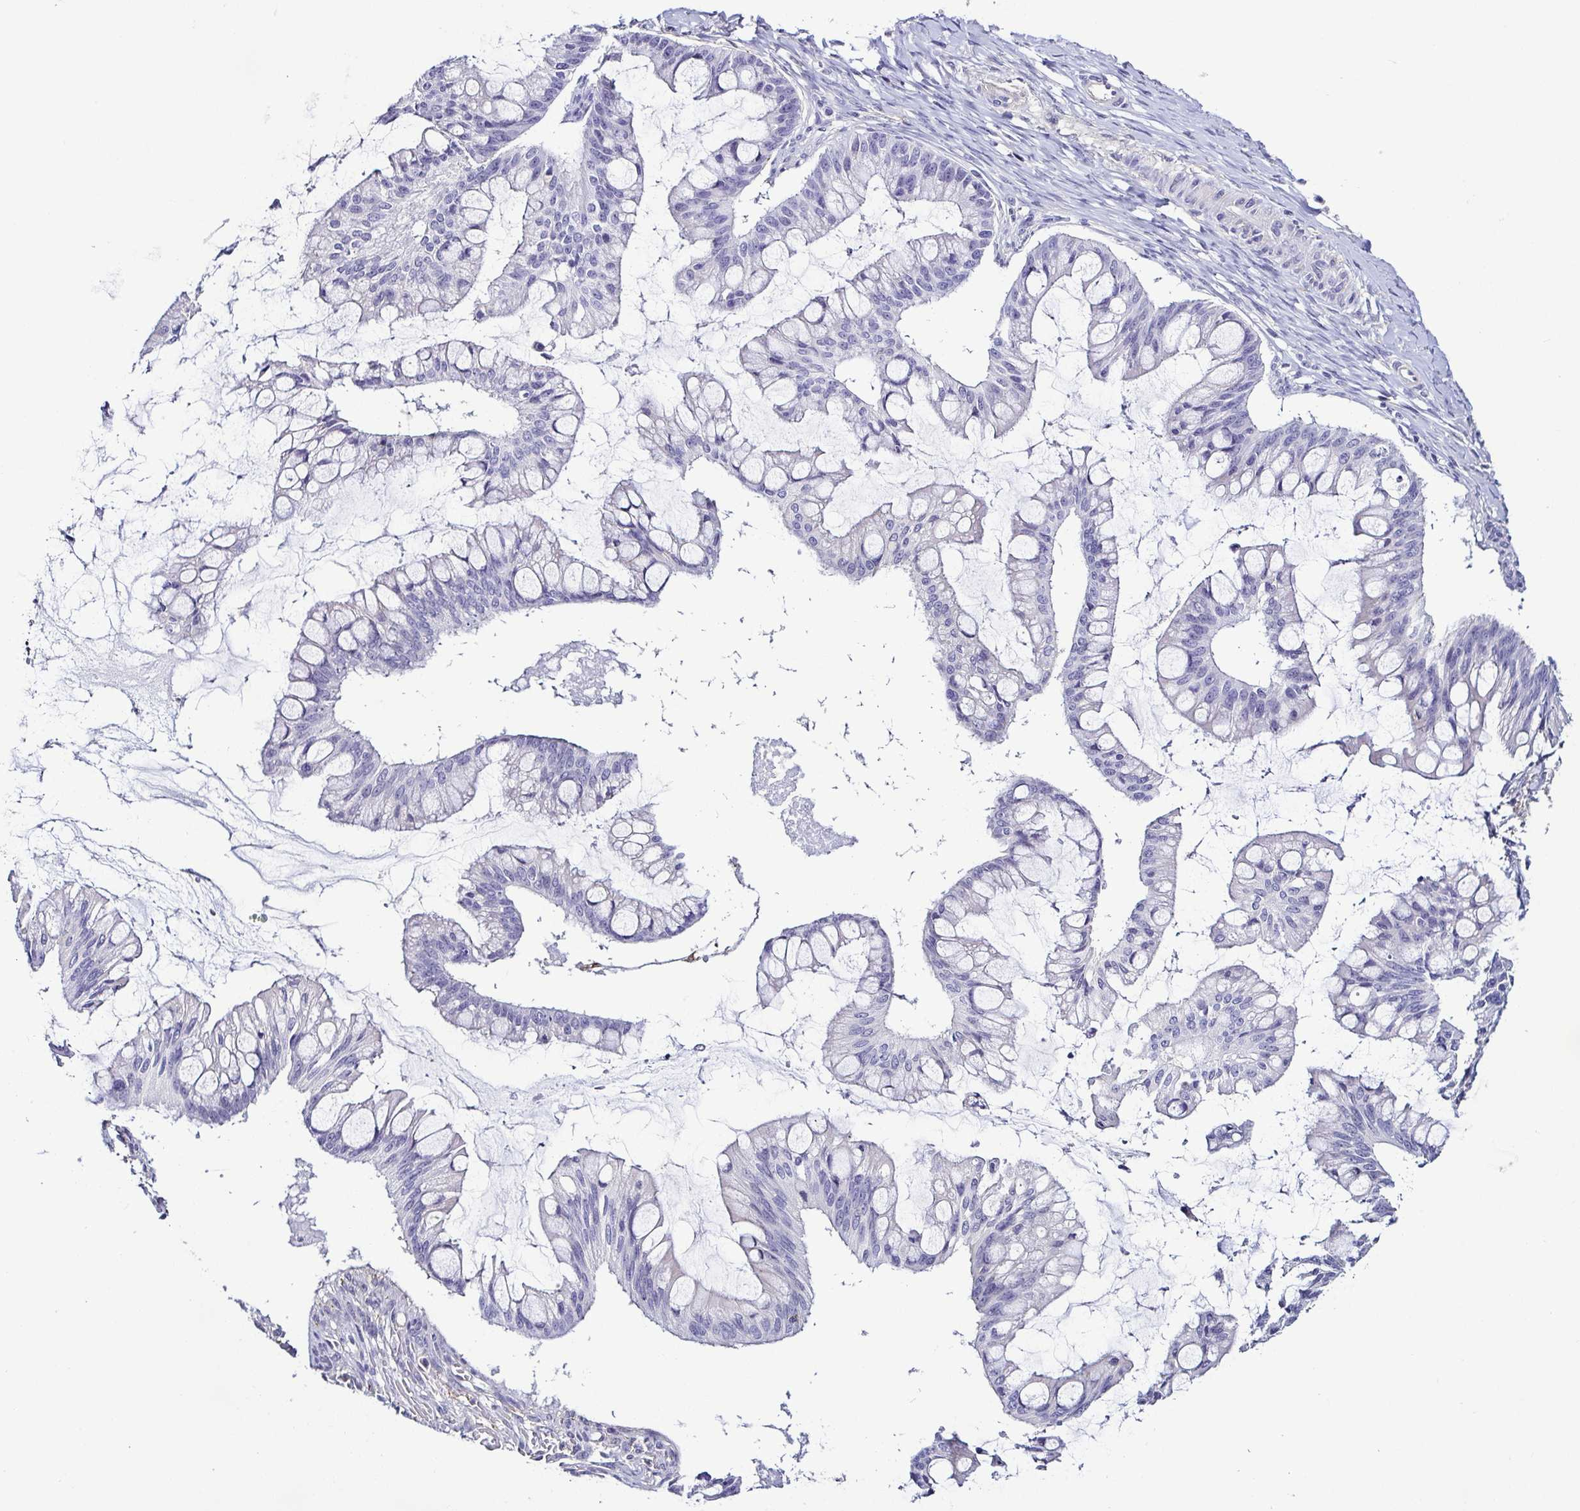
{"staining": {"intensity": "negative", "quantity": "none", "location": "none"}, "tissue": "ovarian cancer", "cell_type": "Tumor cells", "image_type": "cancer", "snomed": [{"axis": "morphology", "description": "Cystadenocarcinoma, mucinous, NOS"}, {"axis": "topography", "description": "Ovary"}], "caption": "Tumor cells are negative for brown protein staining in ovarian mucinous cystadenocarcinoma.", "gene": "TNNT2", "patient": {"sex": "female", "age": 73}}